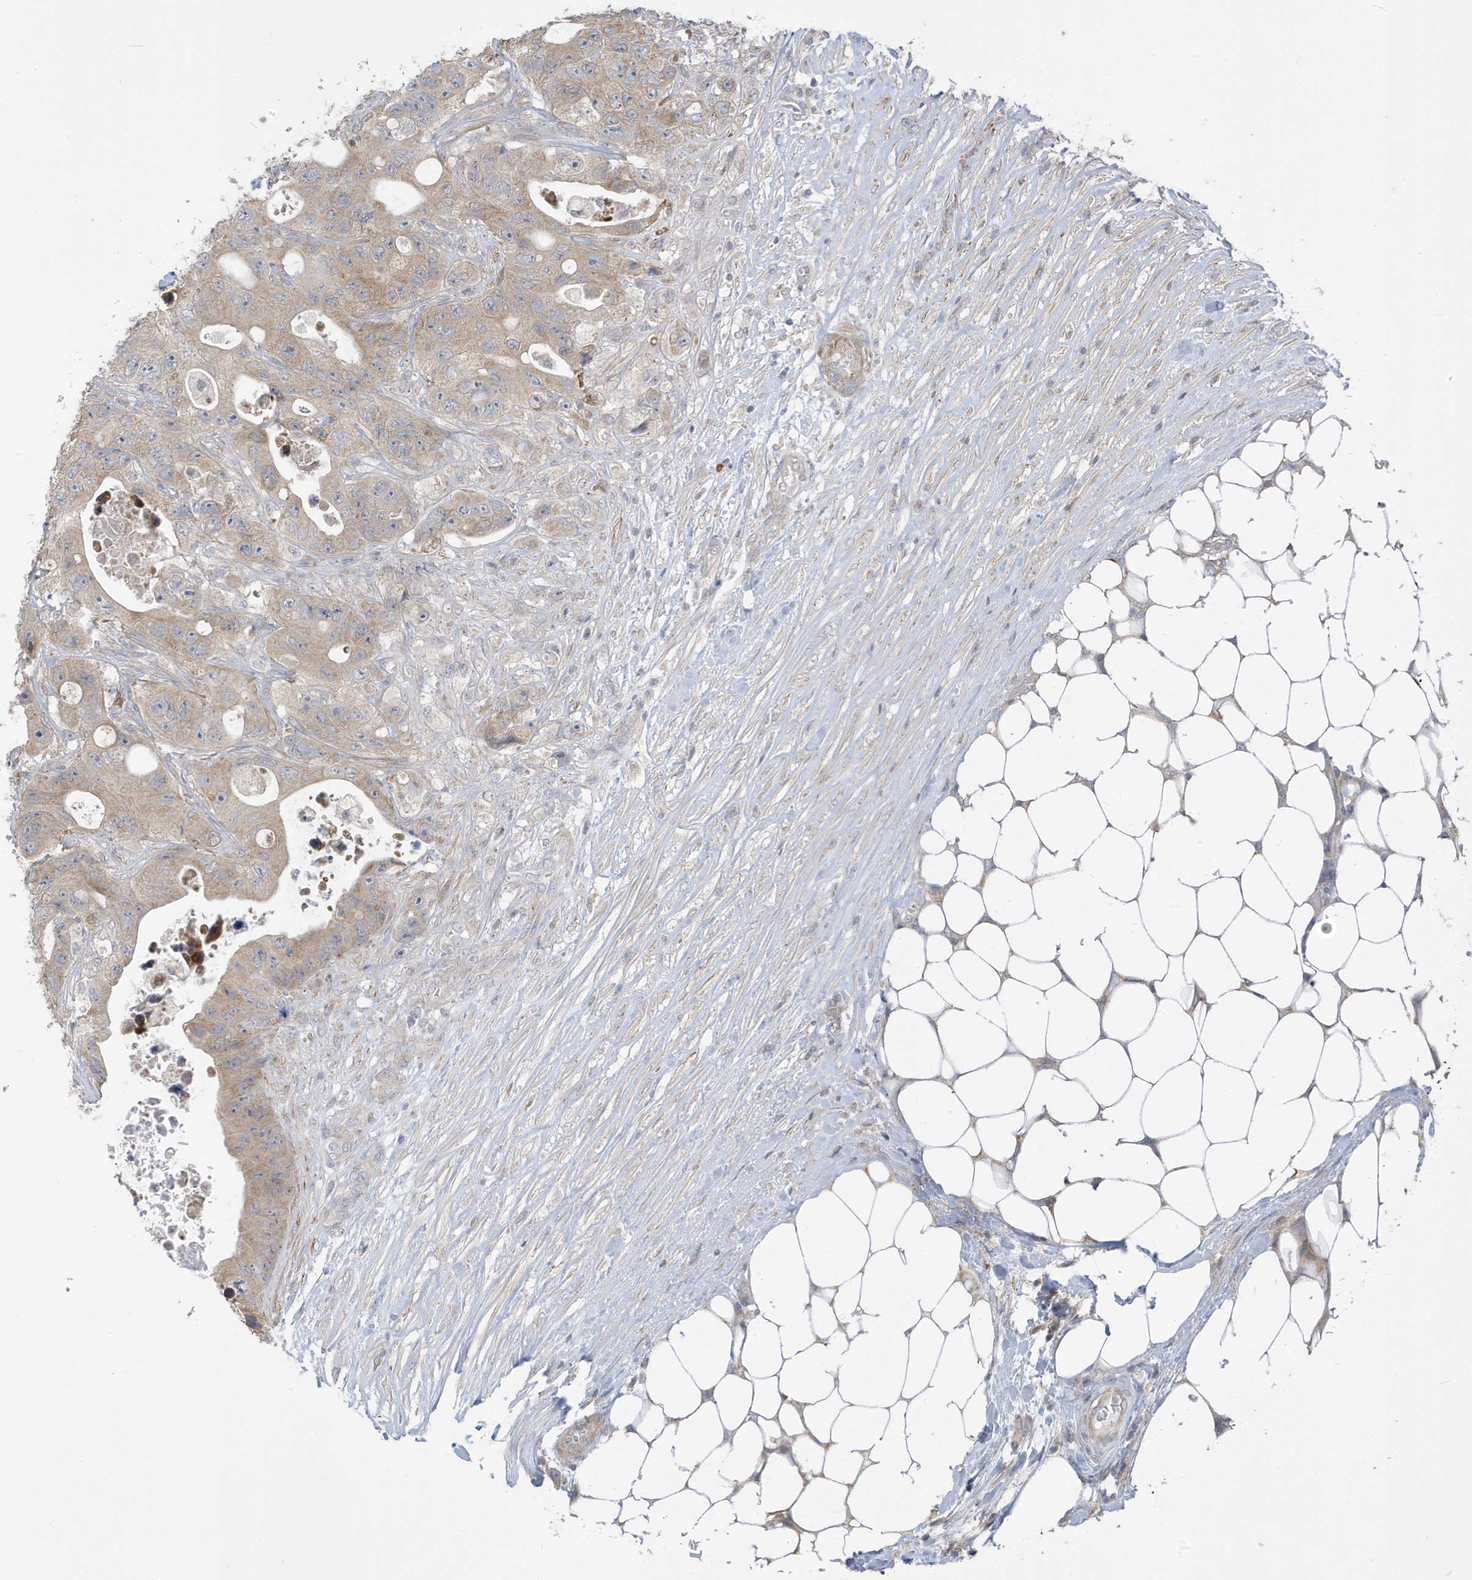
{"staining": {"intensity": "moderate", "quantity": ">75%", "location": "cytoplasmic/membranous"}, "tissue": "colorectal cancer", "cell_type": "Tumor cells", "image_type": "cancer", "snomed": [{"axis": "morphology", "description": "Adenocarcinoma, NOS"}, {"axis": "topography", "description": "Colon"}], "caption": "This is an image of IHC staining of adenocarcinoma (colorectal), which shows moderate staining in the cytoplasmic/membranous of tumor cells.", "gene": "ATP13A5", "patient": {"sex": "female", "age": 46}}